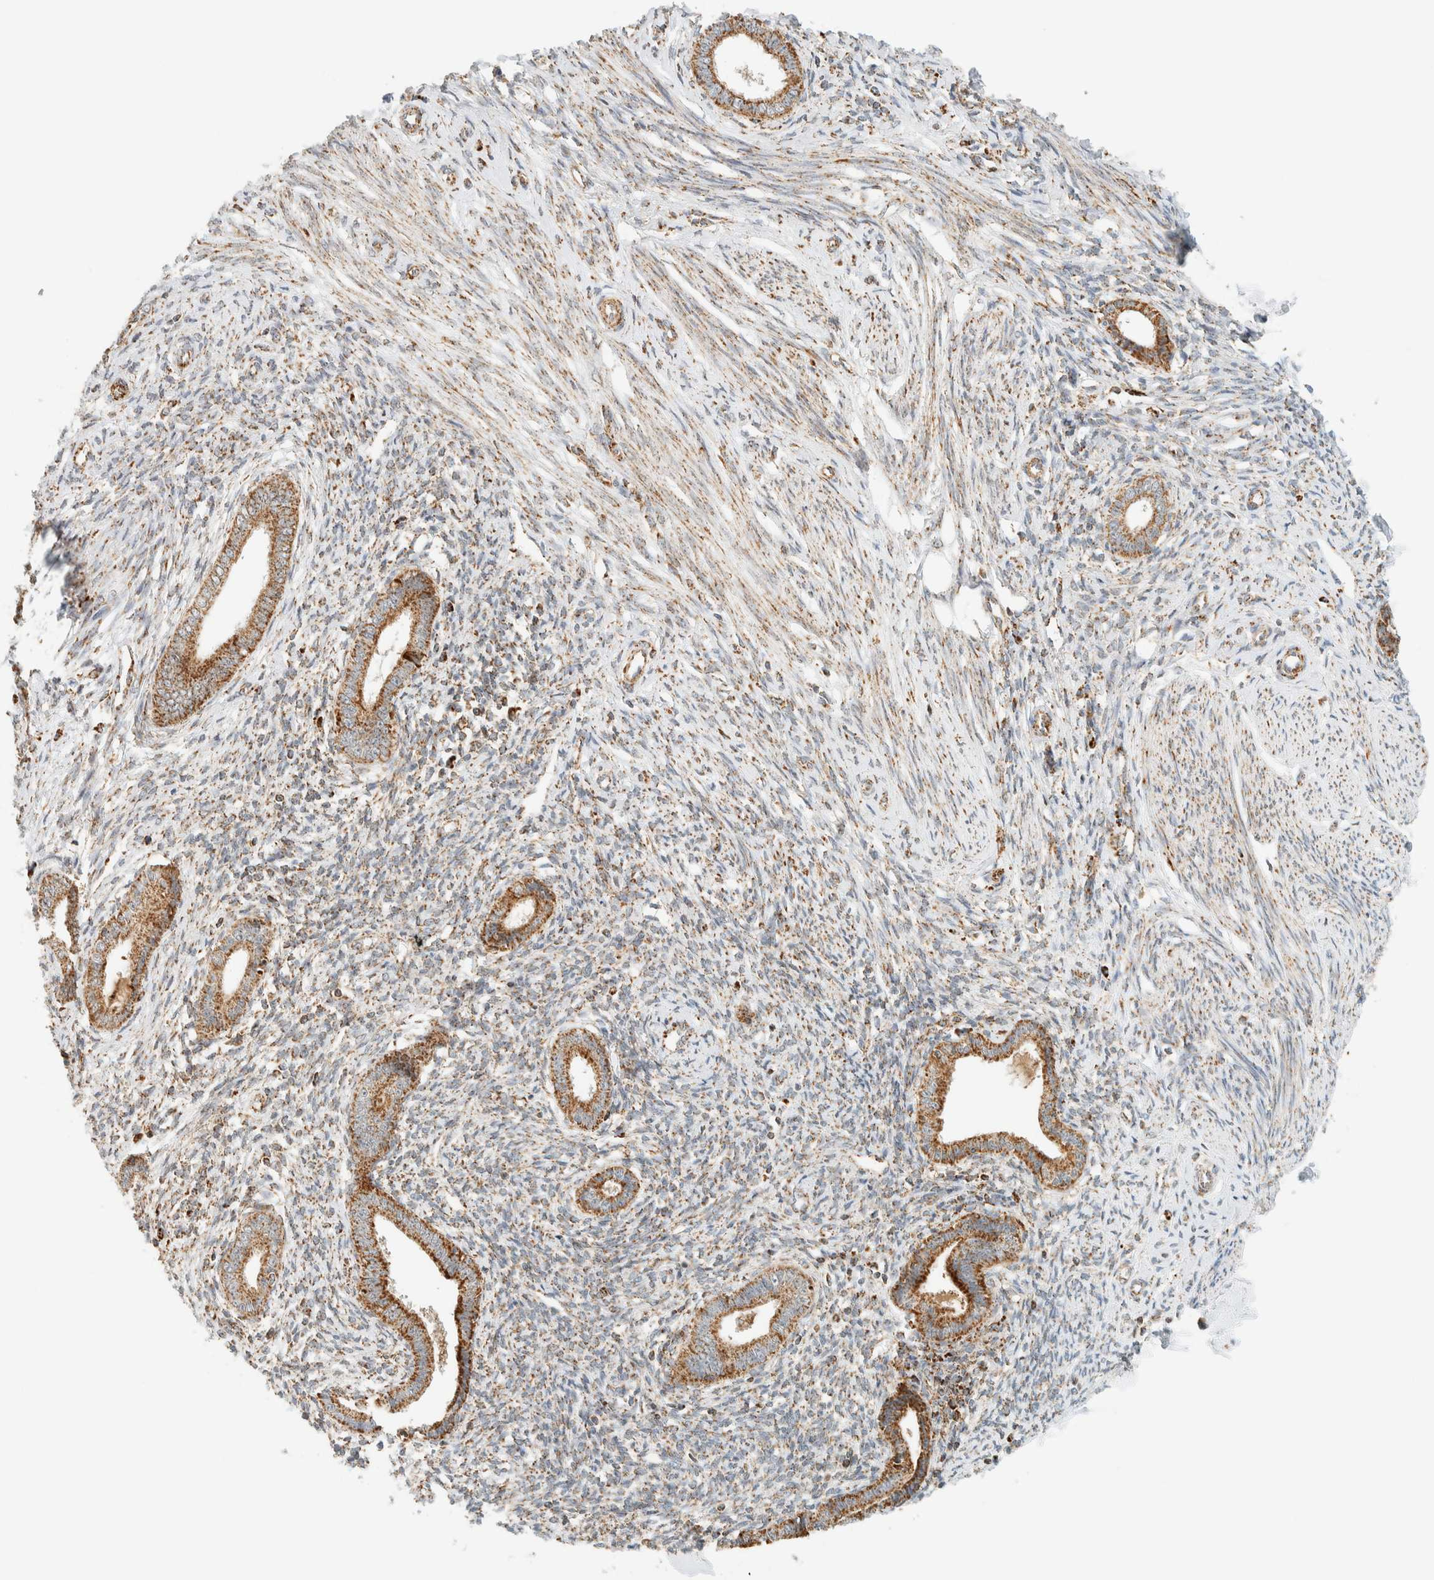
{"staining": {"intensity": "moderate", "quantity": "25%-75%", "location": "cytoplasmic/membranous"}, "tissue": "endometrium", "cell_type": "Cells in endometrial stroma", "image_type": "normal", "snomed": [{"axis": "morphology", "description": "Normal tissue, NOS"}, {"axis": "topography", "description": "Endometrium"}], "caption": "Moderate cytoplasmic/membranous protein staining is identified in about 25%-75% of cells in endometrial stroma in endometrium. (brown staining indicates protein expression, while blue staining denotes nuclei).", "gene": "KIFAP3", "patient": {"sex": "female", "age": 56}}